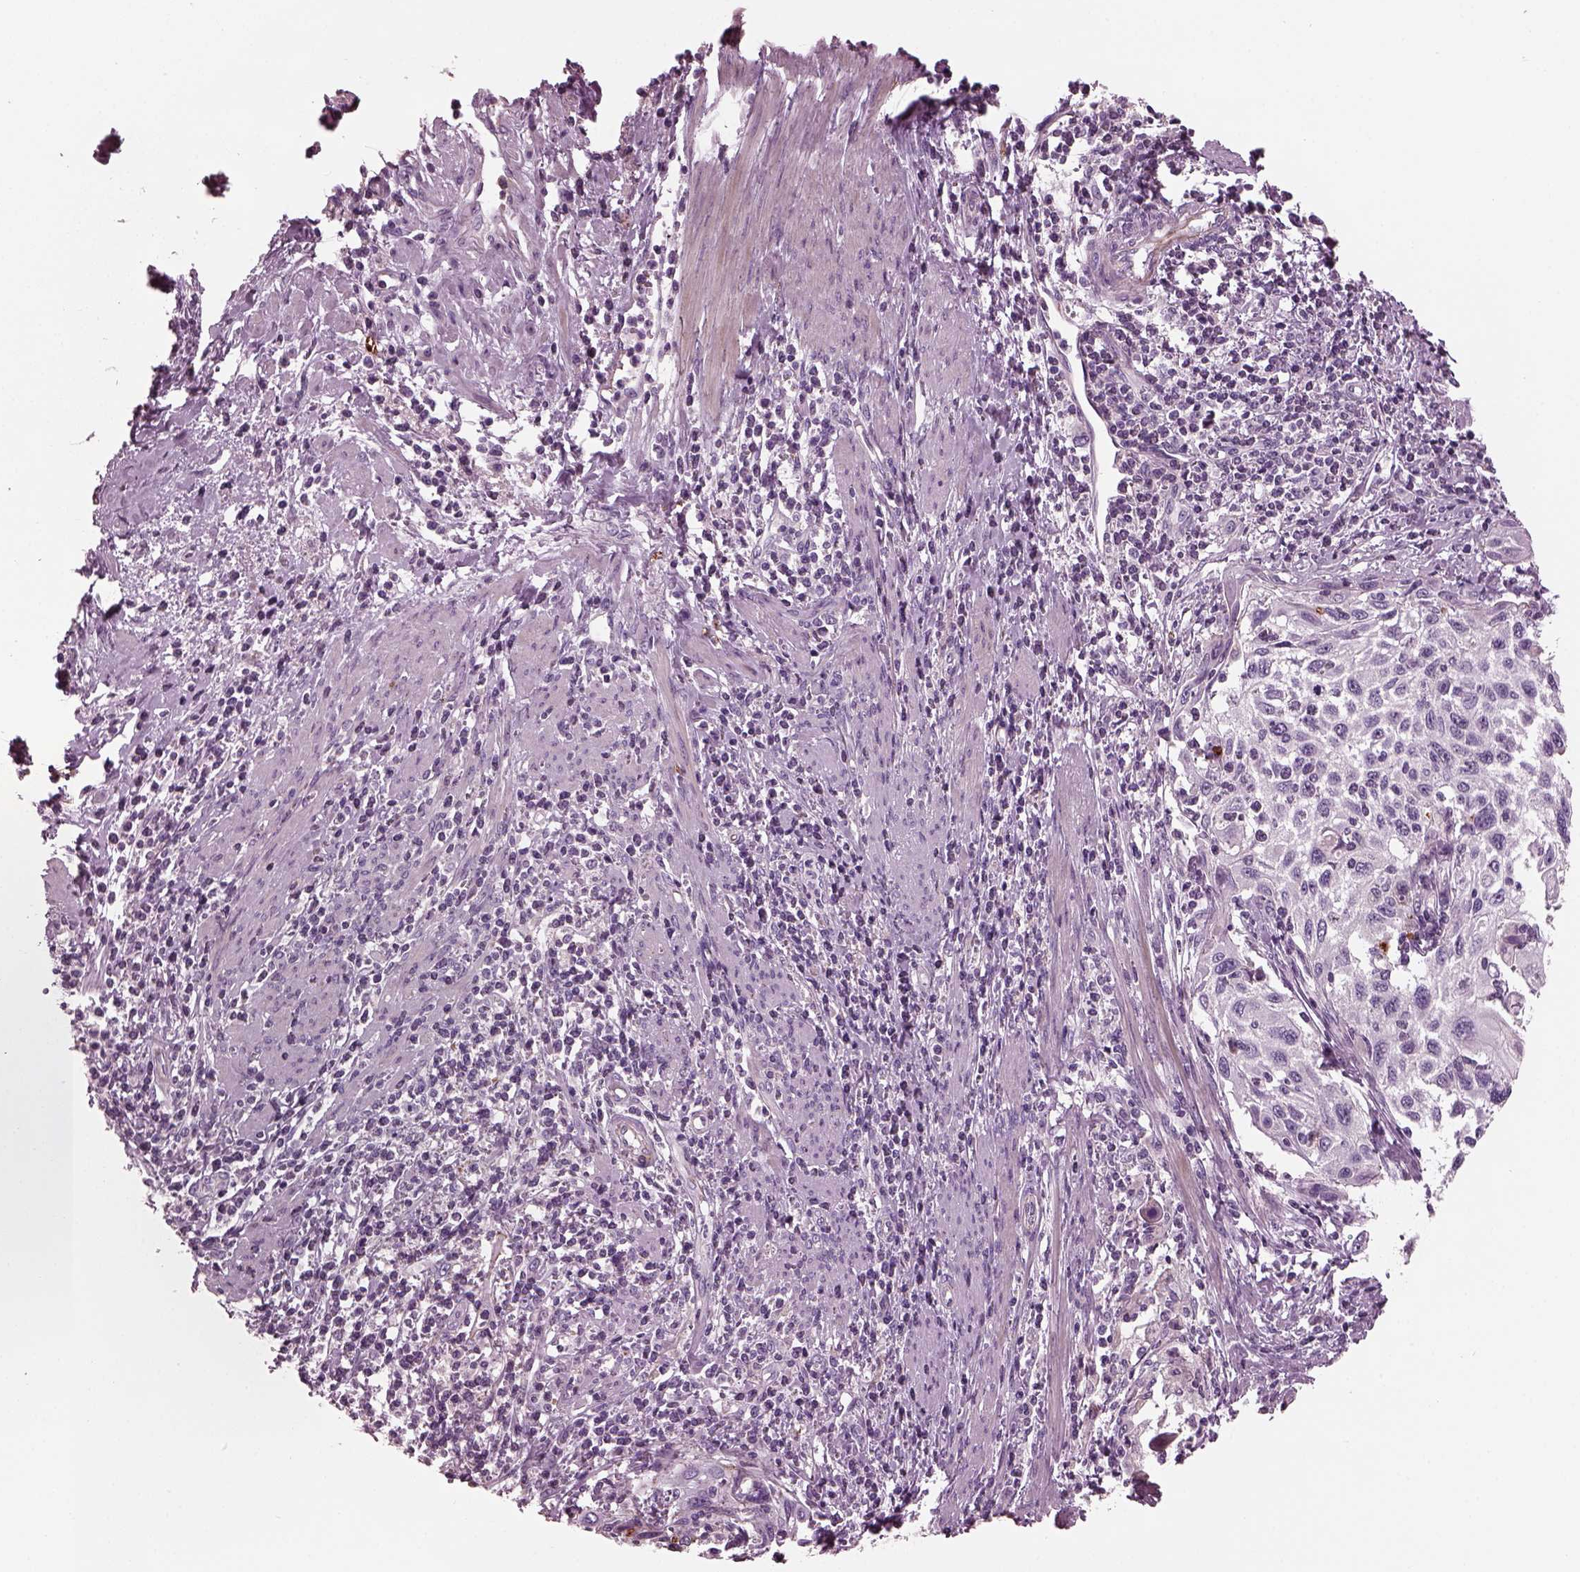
{"staining": {"intensity": "negative", "quantity": "none", "location": "none"}, "tissue": "cervical cancer", "cell_type": "Tumor cells", "image_type": "cancer", "snomed": [{"axis": "morphology", "description": "Squamous cell carcinoma, NOS"}, {"axis": "topography", "description": "Cervix"}], "caption": "The photomicrograph exhibits no staining of tumor cells in cervical cancer (squamous cell carcinoma). (DAB immunohistochemistry (IHC), high magnification).", "gene": "GDF11", "patient": {"sex": "female", "age": 70}}